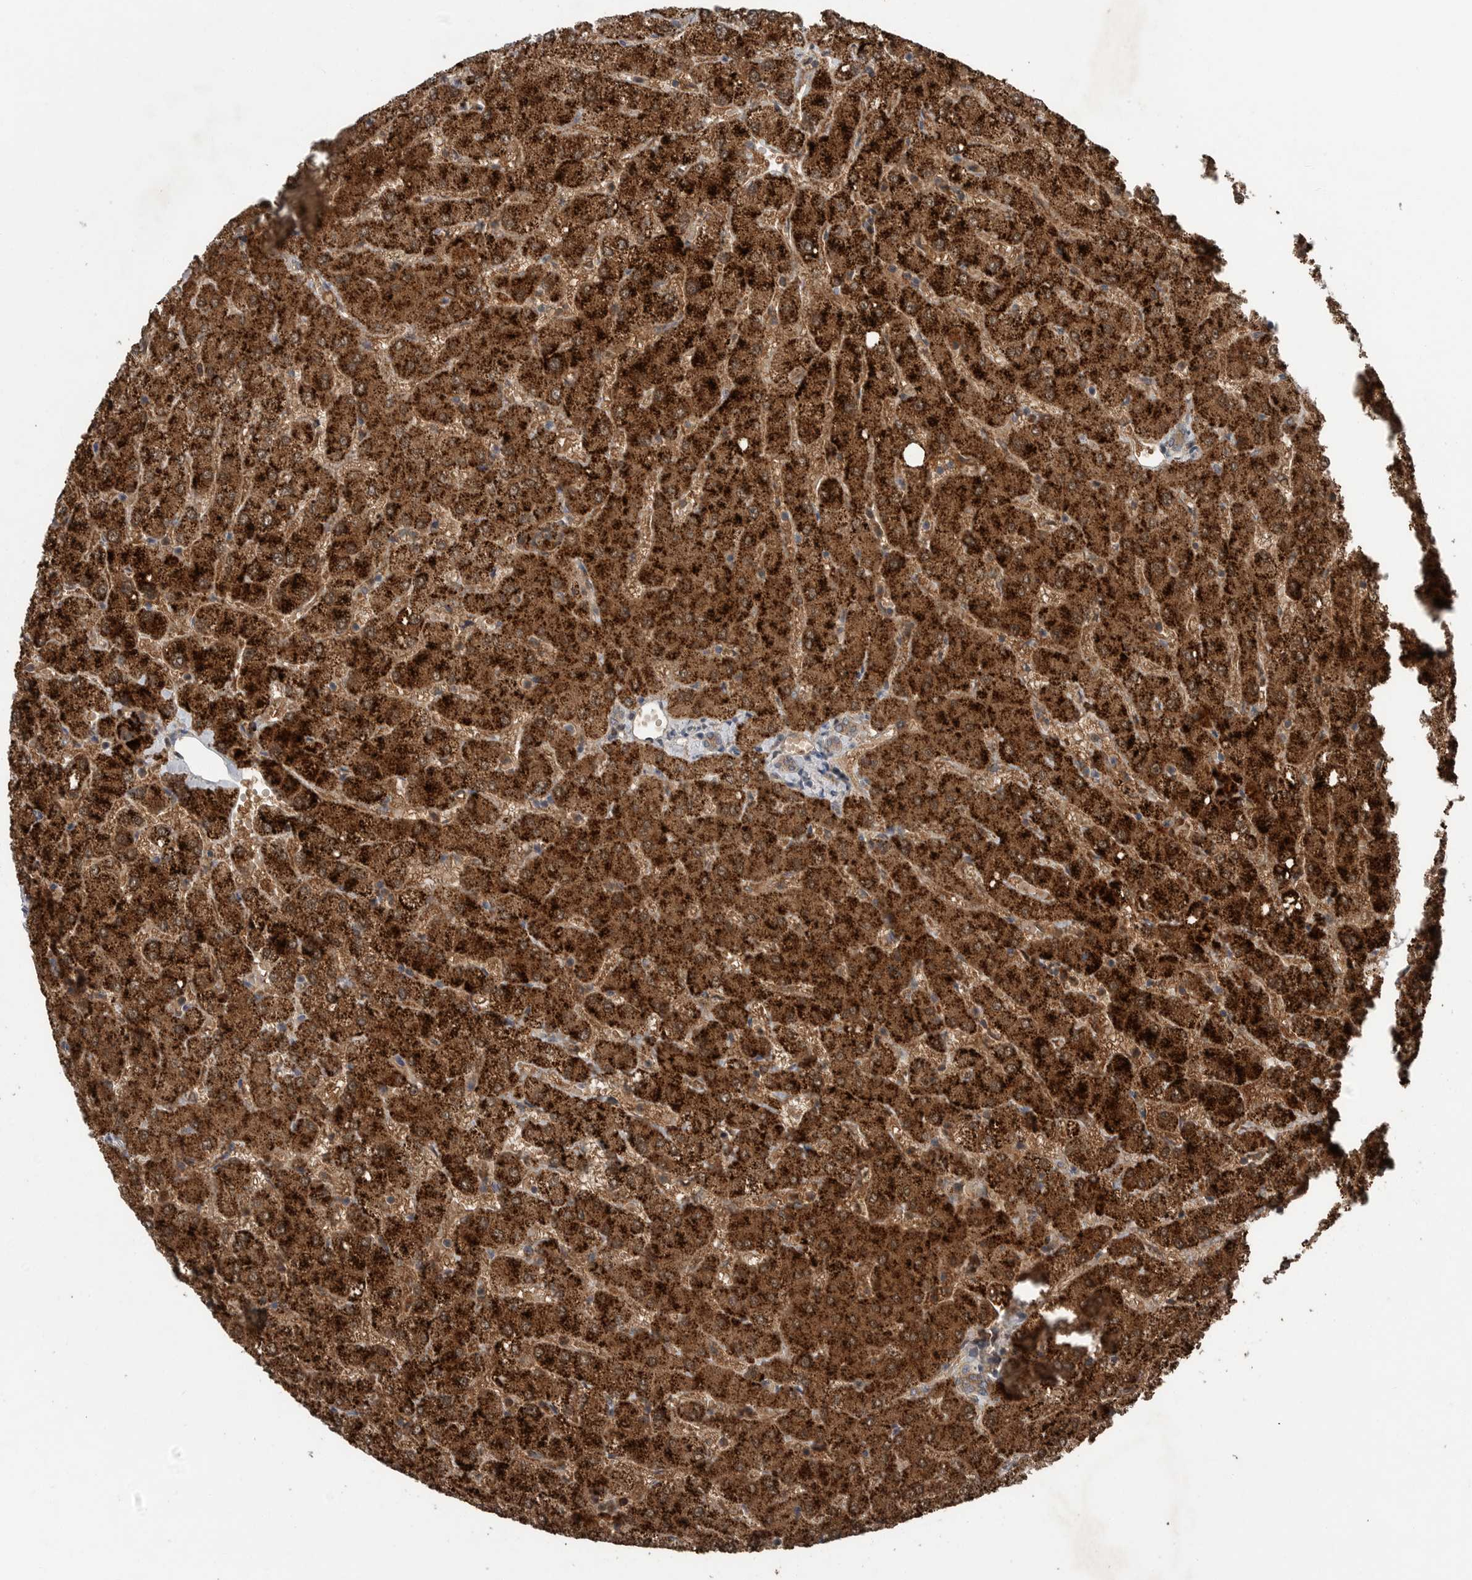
{"staining": {"intensity": "weak", "quantity": "25%-75%", "location": "cytoplasmic/membranous"}, "tissue": "liver", "cell_type": "Cholangiocytes", "image_type": "normal", "snomed": [{"axis": "morphology", "description": "Normal tissue, NOS"}, {"axis": "topography", "description": "Liver"}], "caption": "Protein expression analysis of normal liver demonstrates weak cytoplasmic/membranous staining in about 25%-75% of cholangiocytes. (Stains: DAB (3,3'-diaminobenzidine) in brown, nuclei in blue, Microscopy: brightfield microscopy at high magnification).", "gene": "SCP2", "patient": {"sex": "female", "age": 54}}